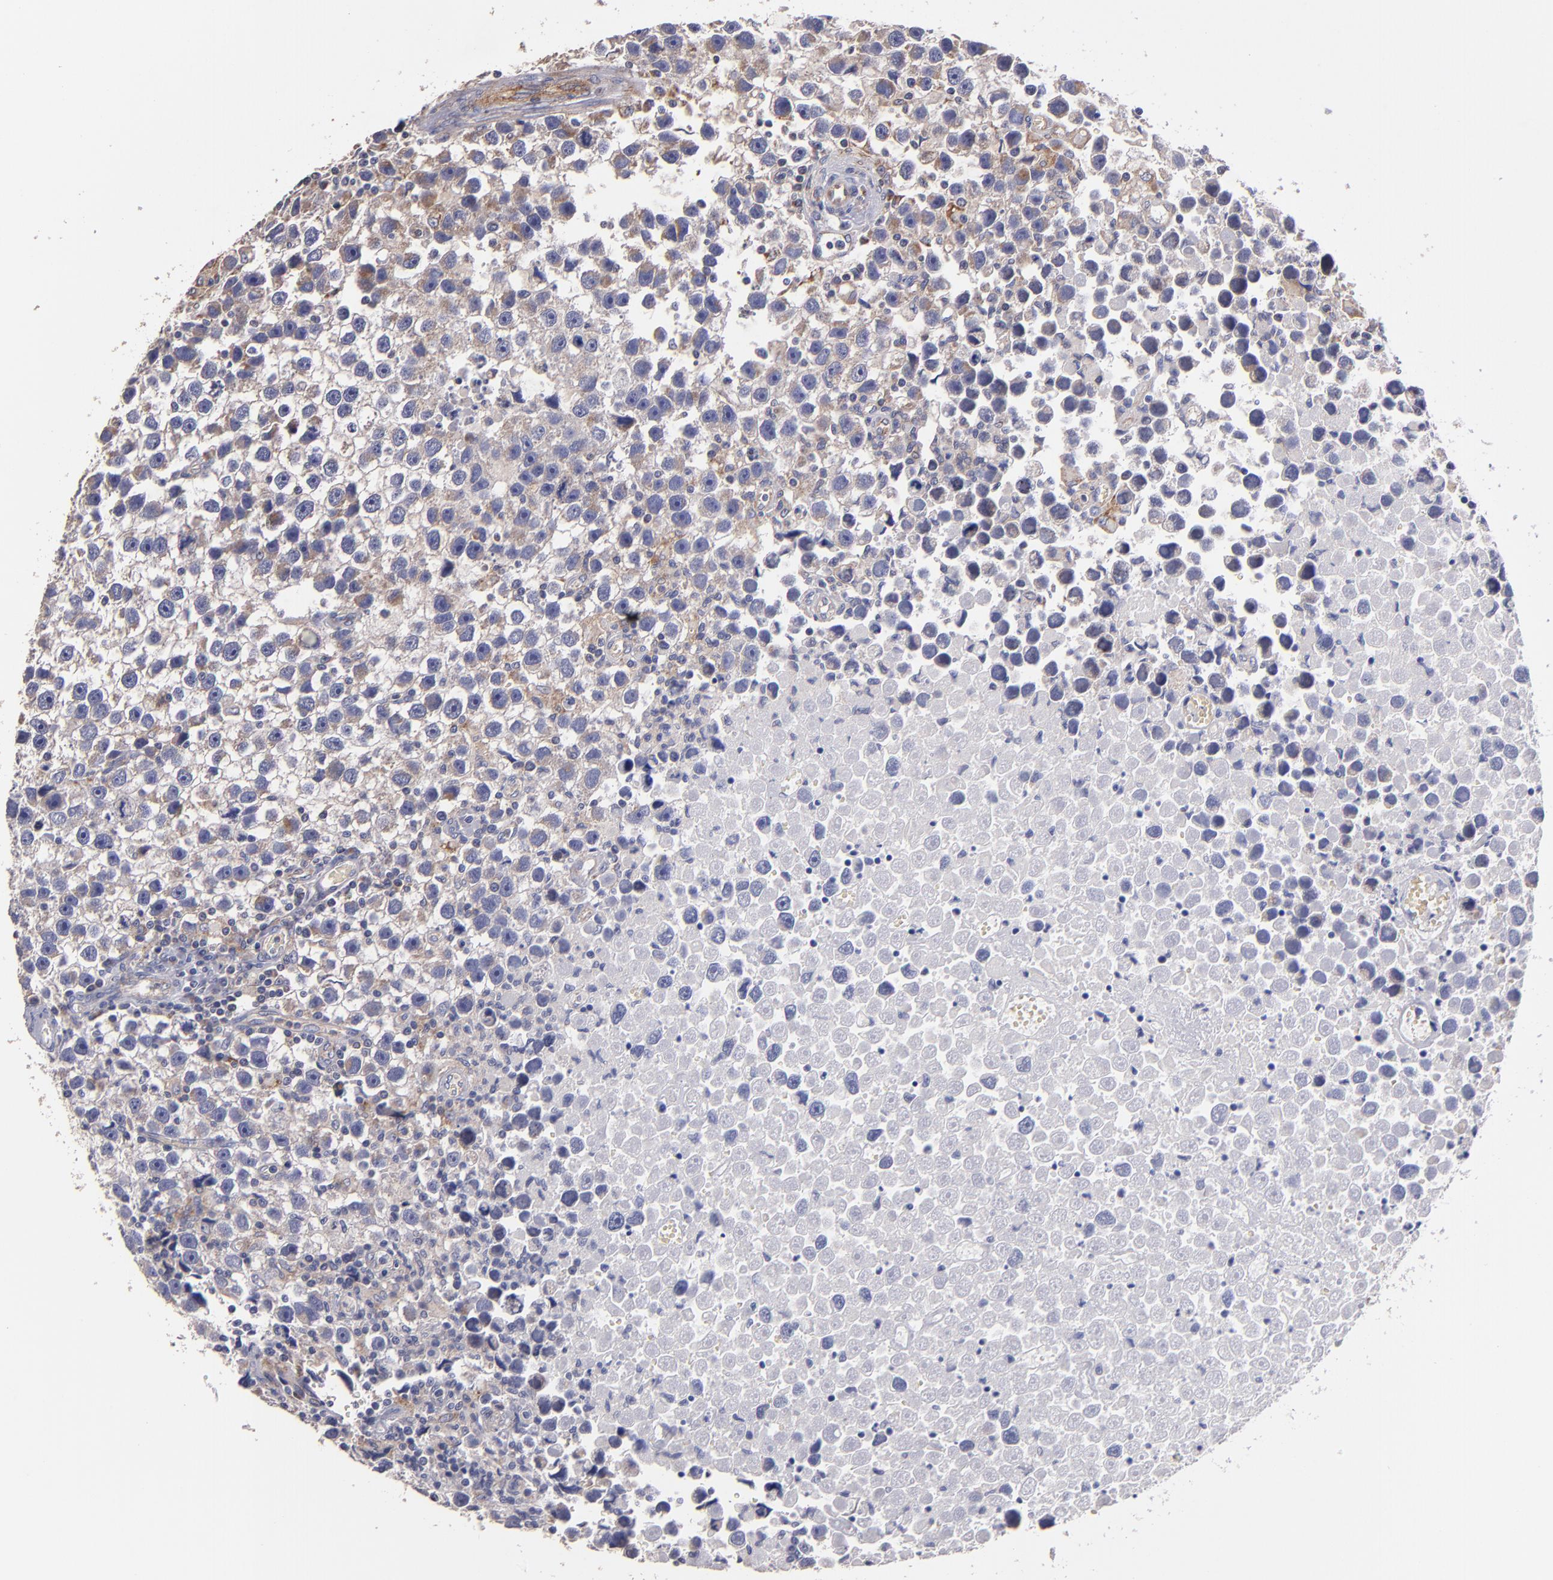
{"staining": {"intensity": "weak", "quantity": "25%-75%", "location": "cytoplasmic/membranous"}, "tissue": "testis cancer", "cell_type": "Tumor cells", "image_type": "cancer", "snomed": [{"axis": "morphology", "description": "Seminoma, NOS"}, {"axis": "topography", "description": "Testis"}], "caption": "Testis cancer stained with immunohistochemistry demonstrates weak cytoplasmic/membranous expression in about 25%-75% of tumor cells.", "gene": "CLTA", "patient": {"sex": "male", "age": 43}}